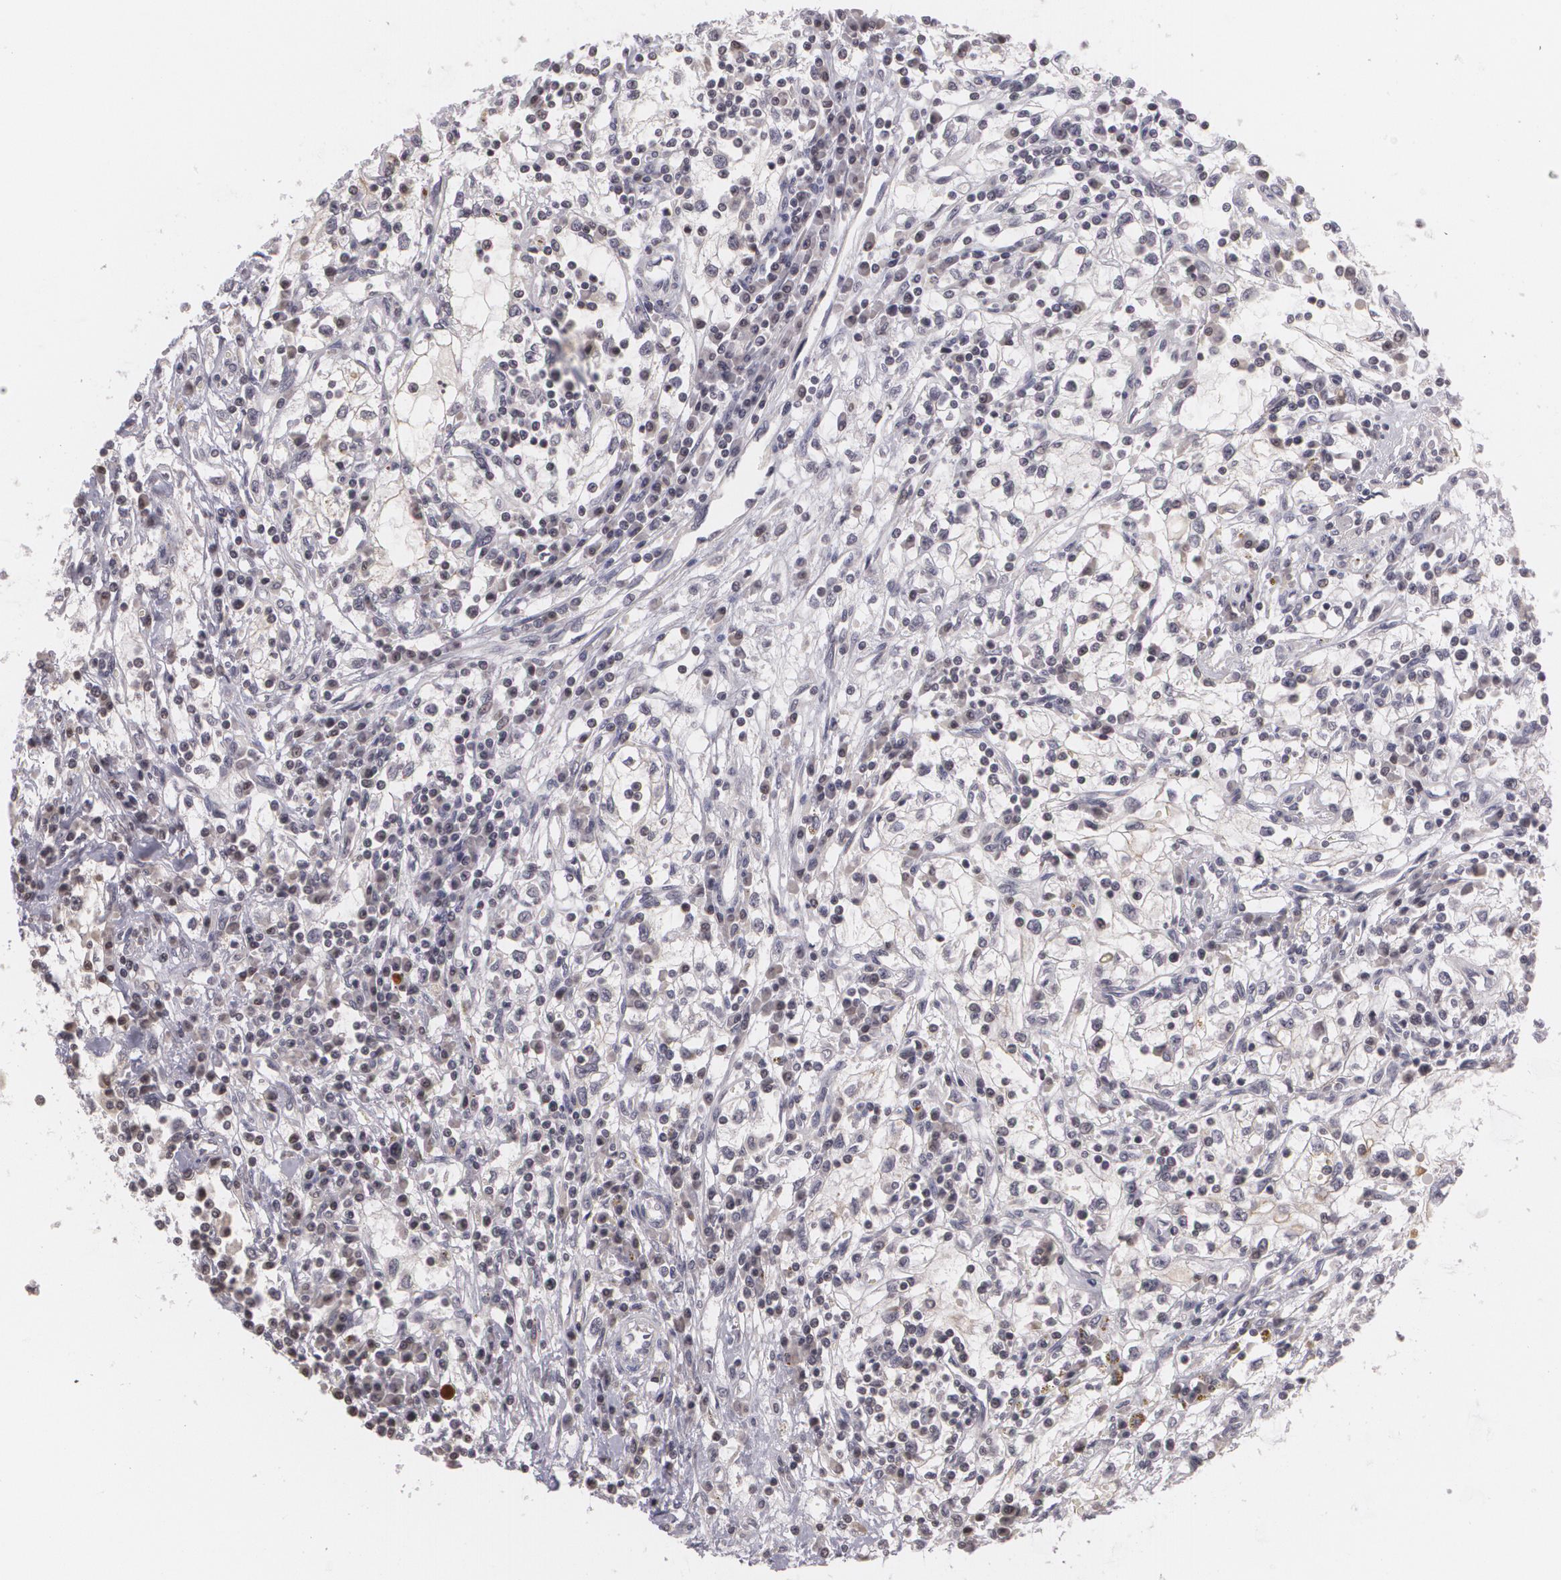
{"staining": {"intensity": "negative", "quantity": "none", "location": "none"}, "tissue": "renal cancer", "cell_type": "Tumor cells", "image_type": "cancer", "snomed": [{"axis": "morphology", "description": "Adenocarcinoma, NOS"}, {"axis": "topography", "description": "Kidney"}], "caption": "This is an IHC image of renal cancer. There is no positivity in tumor cells.", "gene": "MUC1", "patient": {"sex": "male", "age": 82}}